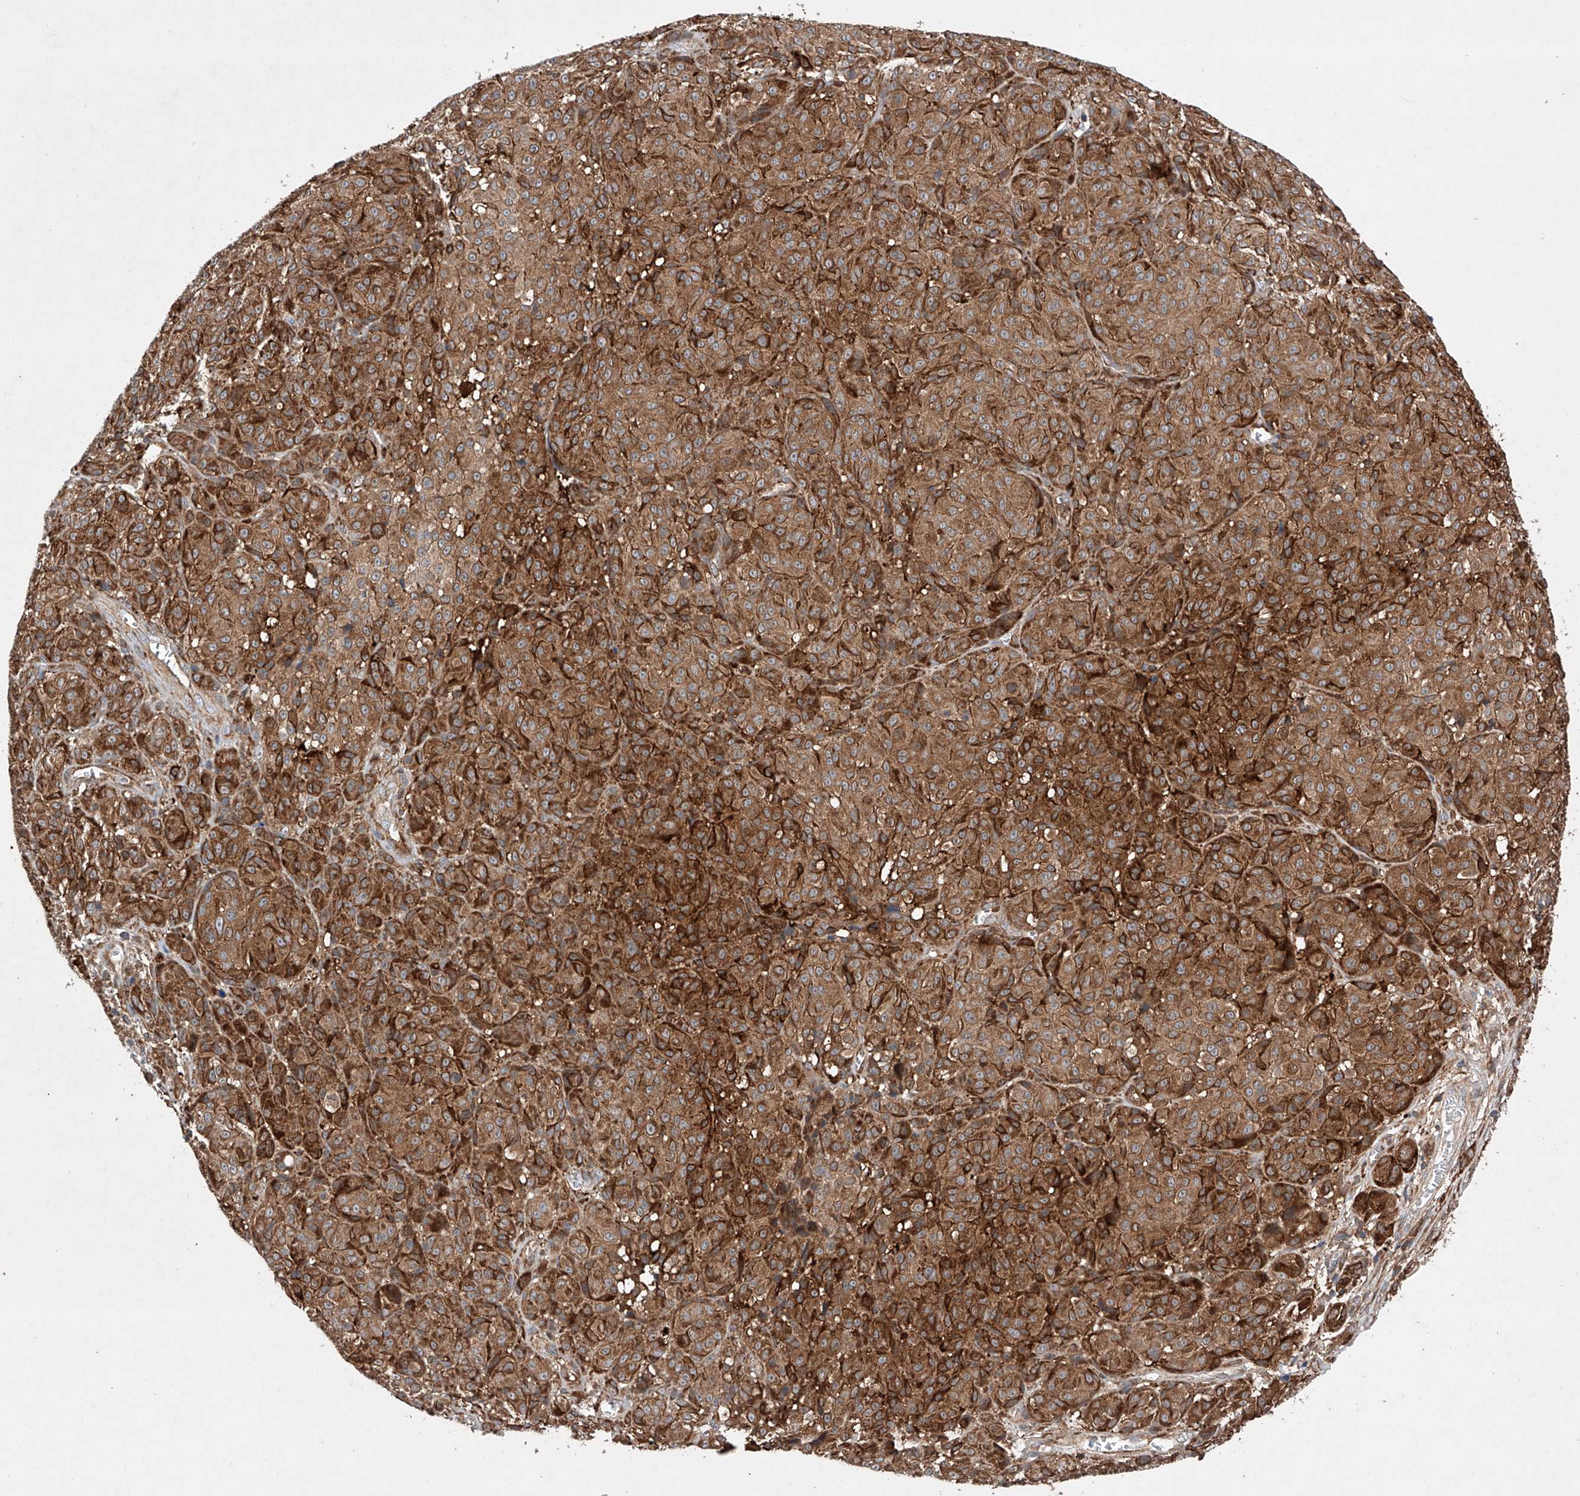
{"staining": {"intensity": "moderate", "quantity": ">75%", "location": "cytoplasmic/membranous"}, "tissue": "melanoma", "cell_type": "Tumor cells", "image_type": "cancer", "snomed": [{"axis": "morphology", "description": "Malignant melanoma, NOS"}, {"axis": "topography", "description": "Skin"}], "caption": "Tumor cells exhibit moderate cytoplasmic/membranous positivity in approximately >75% of cells in malignant melanoma. Nuclei are stained in blue.", "gene": "TIMM23", "patient": {"sex": "male", "age": 73}}